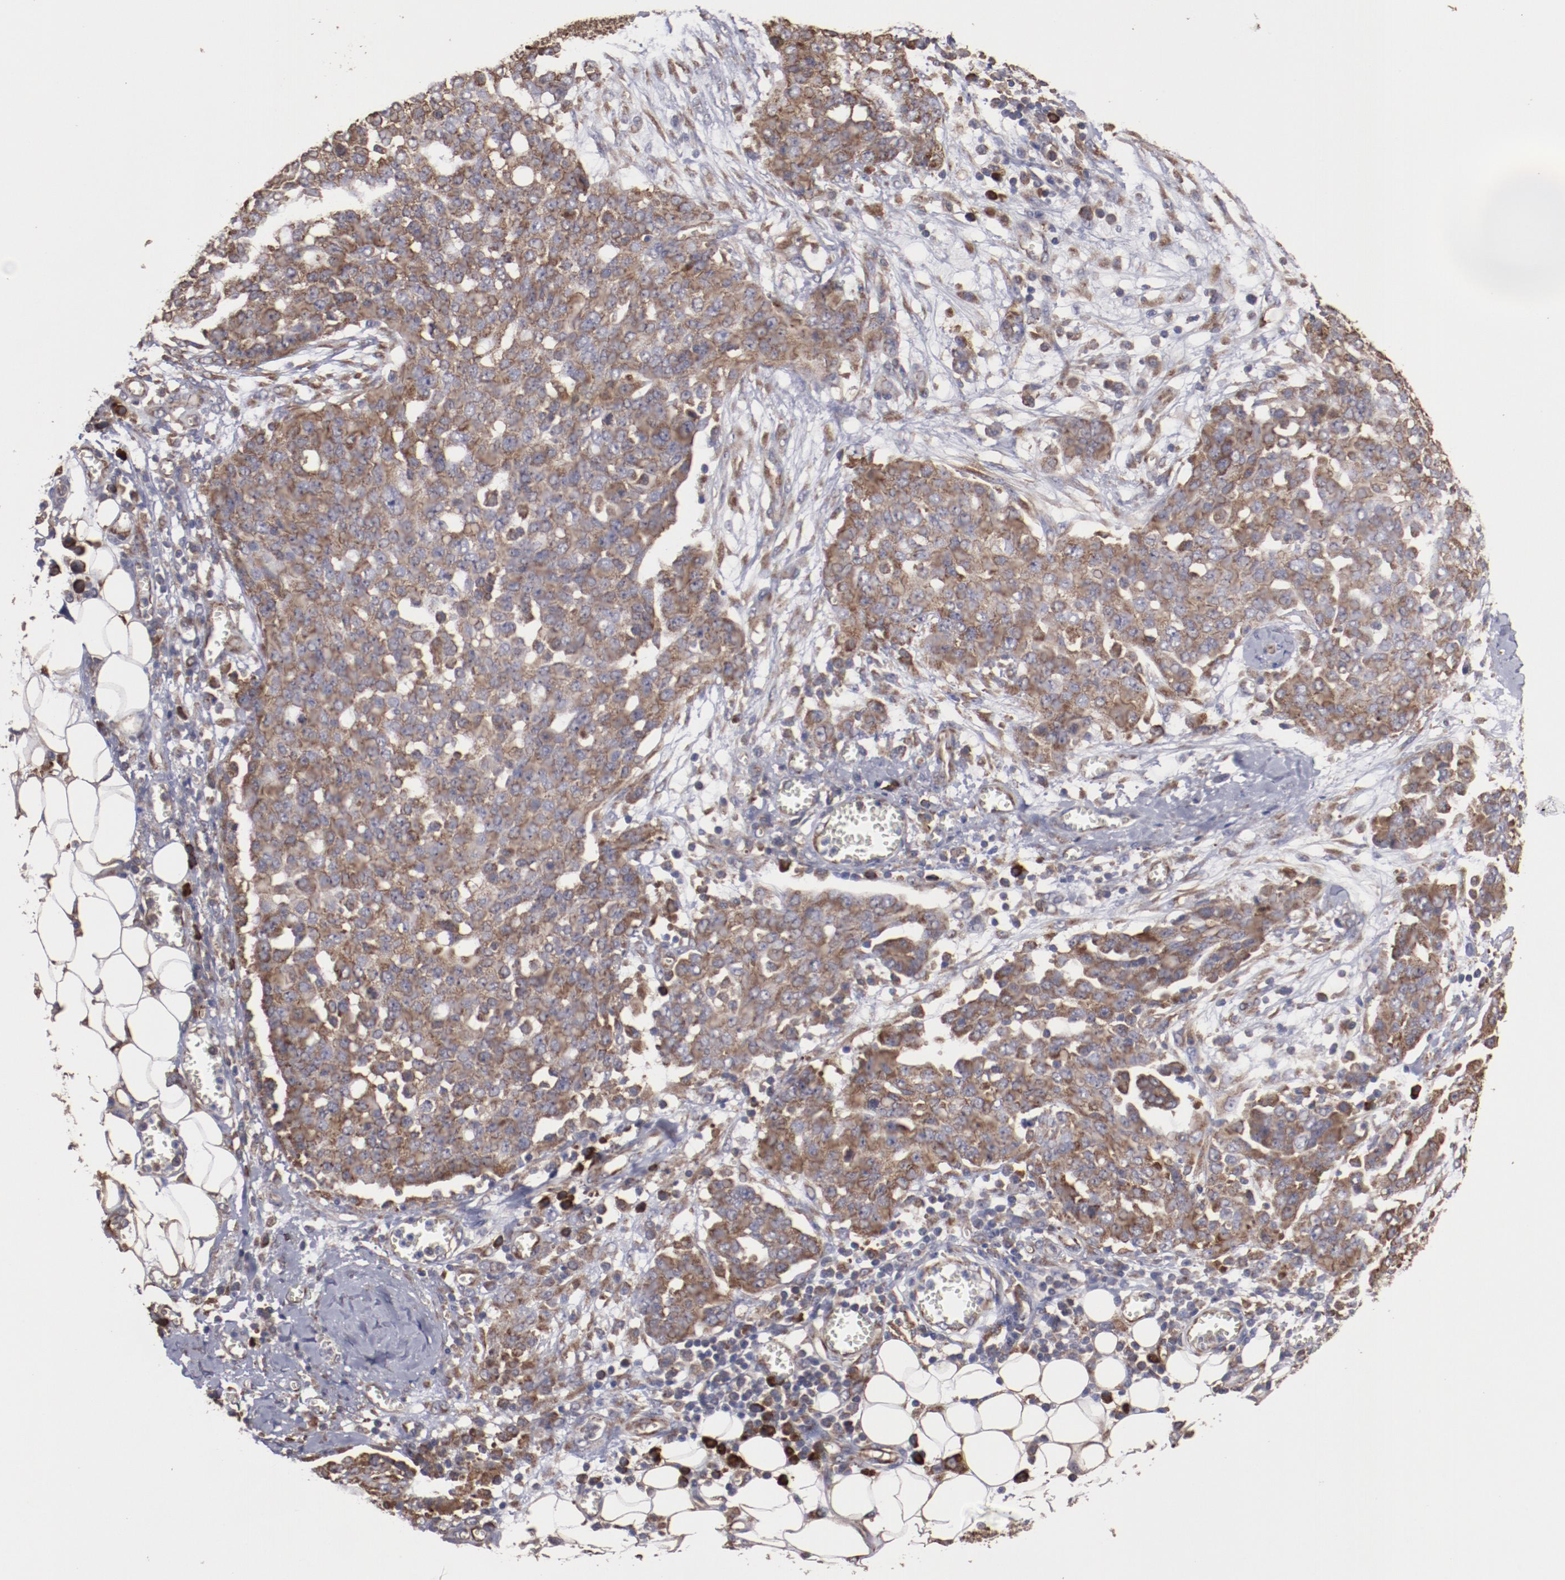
{"staining": {"intensity": "moderate", "quantity": ">75%", "location": "cytoplasmic/membranous"}, "tissue": "ovarian cancer", "cell_type": "Tumor cells", "image_type": "cancer", "snomed": [{"axis": "morphology", "description": "Cystadenocarcinoma, serous, NOS"}, {"axis": "topography", "description": "Soft tissue"}, {"axis": "topography", "description": "Ovary"}], "caption": "Ovarian cancer stained for a protein (brown) demonstrates moderate cytoplasmic/membranous positive positivity in about >75% of tumor cells.", "gene": "RPS4Y1", "patient": {"sex": "female", "age": 57}}